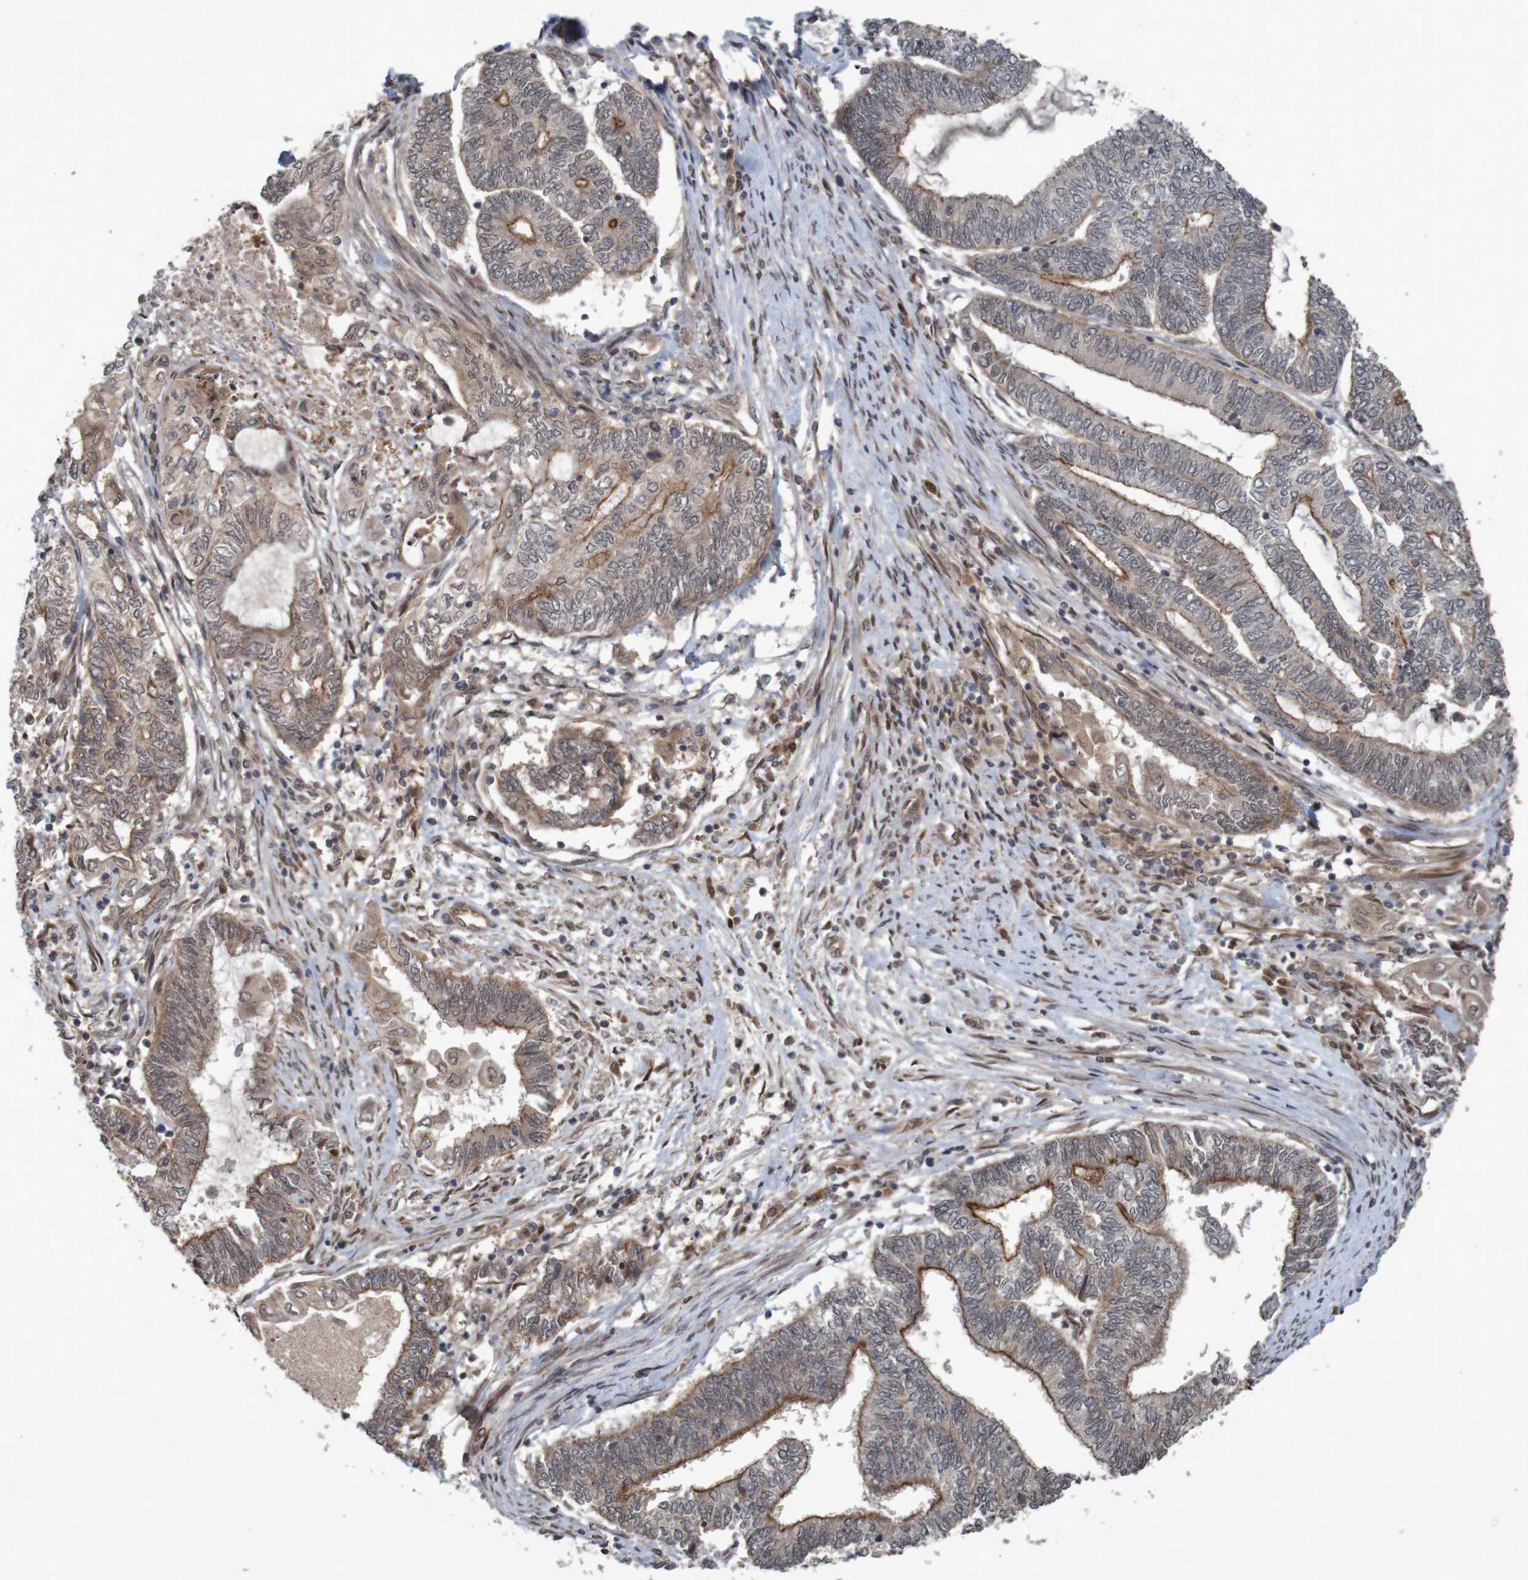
{"staining": {"intensity": "moderate", "quantity": ">75%", "location": "cytoplasmic/membranous"}, "tissue": "endometrial cancer", "cell_type": "Tumor cells", "image_type": "cancer", "snomed": [{"axis": "morphology", "description": "Adenocarcinoma, NOS"}, {"axis": "topography", "description": "Uterus"}, {"axis": "topography", "description": "Endometrium"}], "caption": "Endometrial cancer stained with a protein marker demonstrates moderate staining in tumor cells.", "gene": "ARHGEF11", "patient": {"sex": "female", "age": 70}}